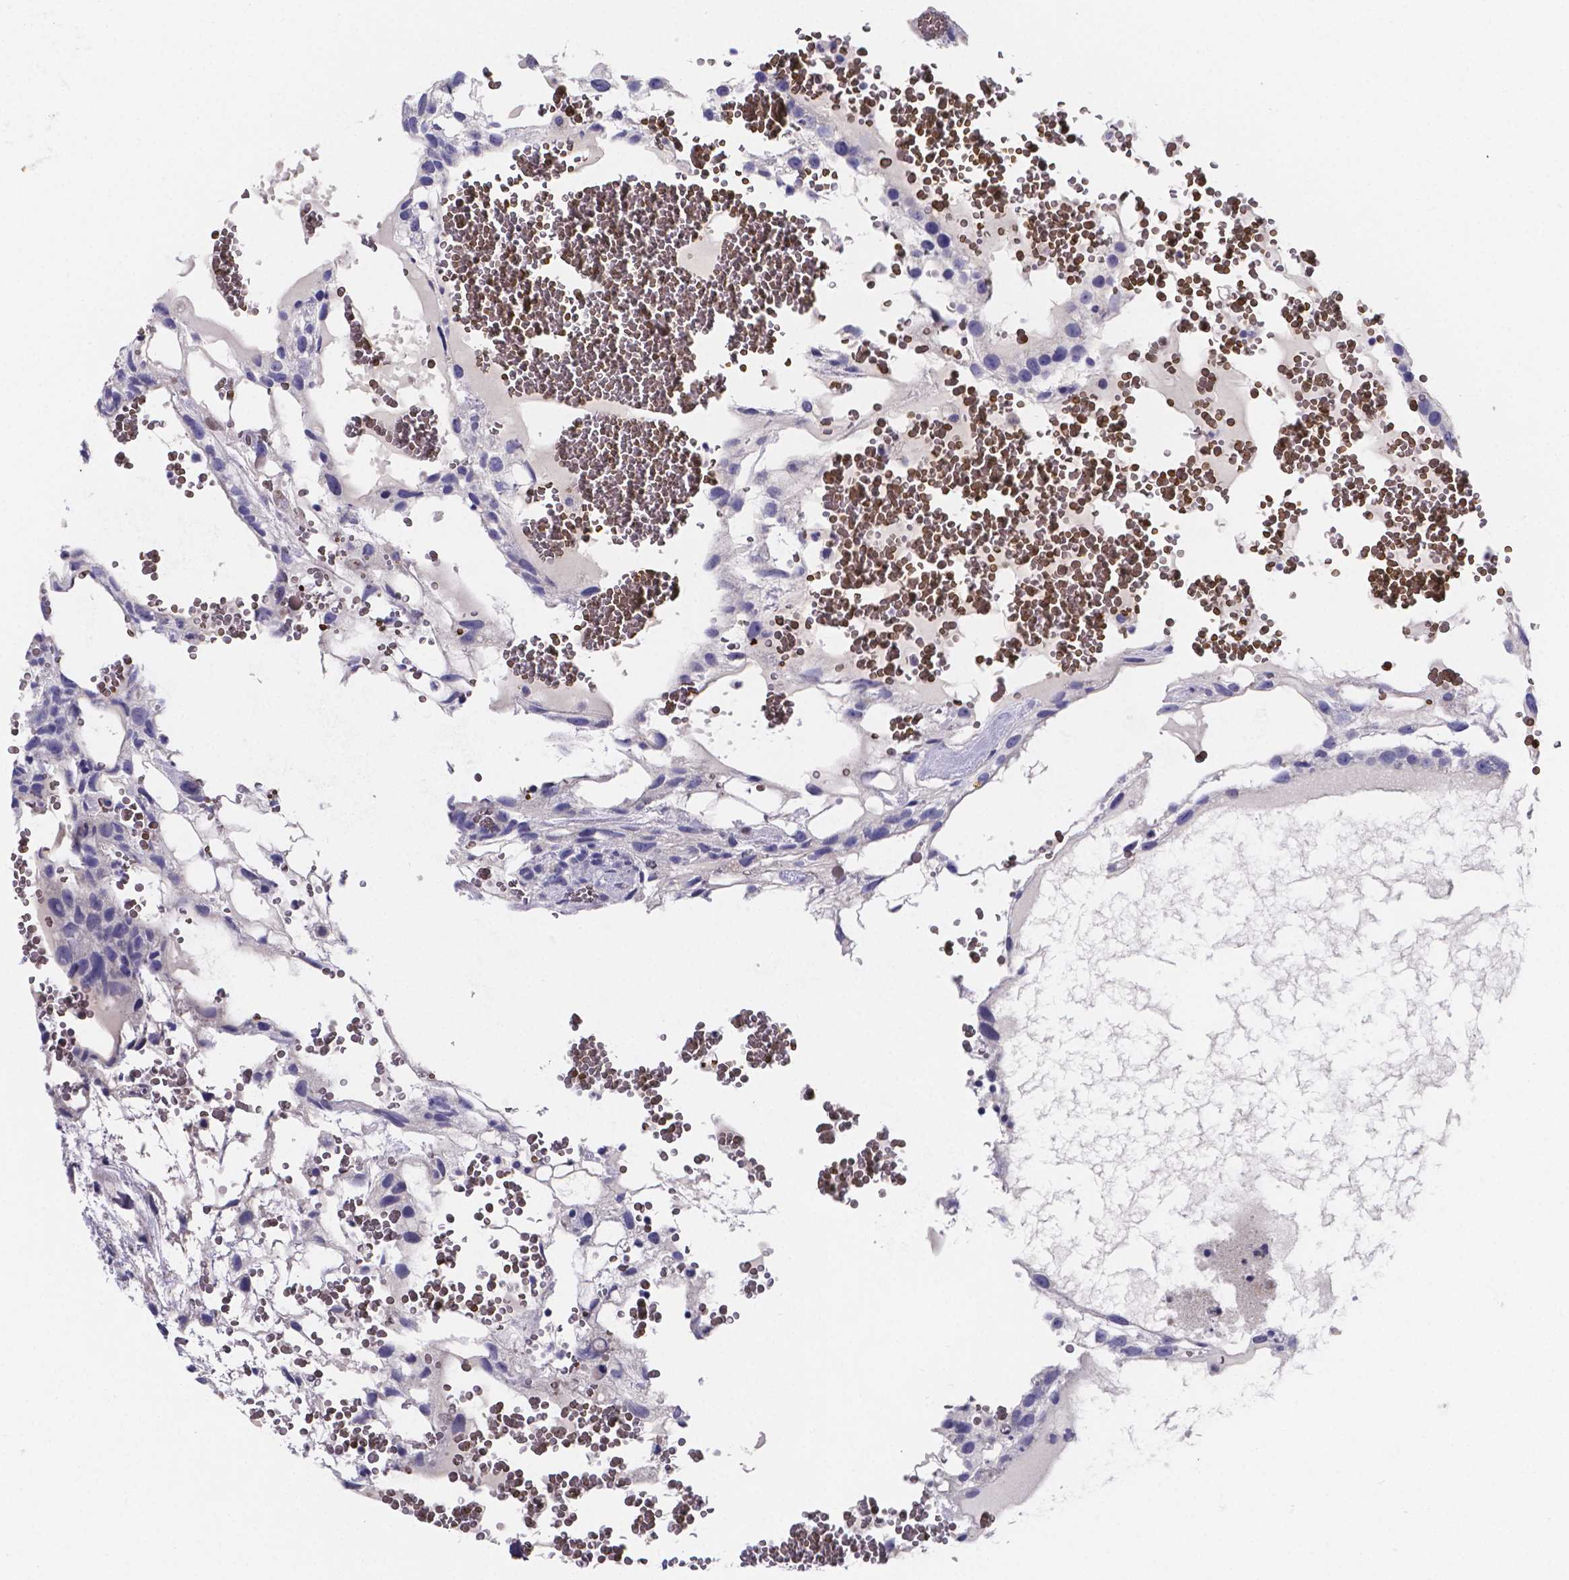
{"staining": {"intensity": "negative", "quantity": "none", "location": "none"}, "tissue": "testis cancer", "cell_type": "Tumor cells", "image_type": "cancer", "snomed": [{"axis": "morphology", "description": "Normal tissue, NOS"}, {"axis": "morphology", "description": "Carcinoma, Embryonal, NOS"}, {"axis": "topography", "description": "Testis"}], "caption": "IHC of testis cancer displays no positivity in tumor cells.", "gene": "GABRA3", "patient": {"sex": "male", "age": 32}}